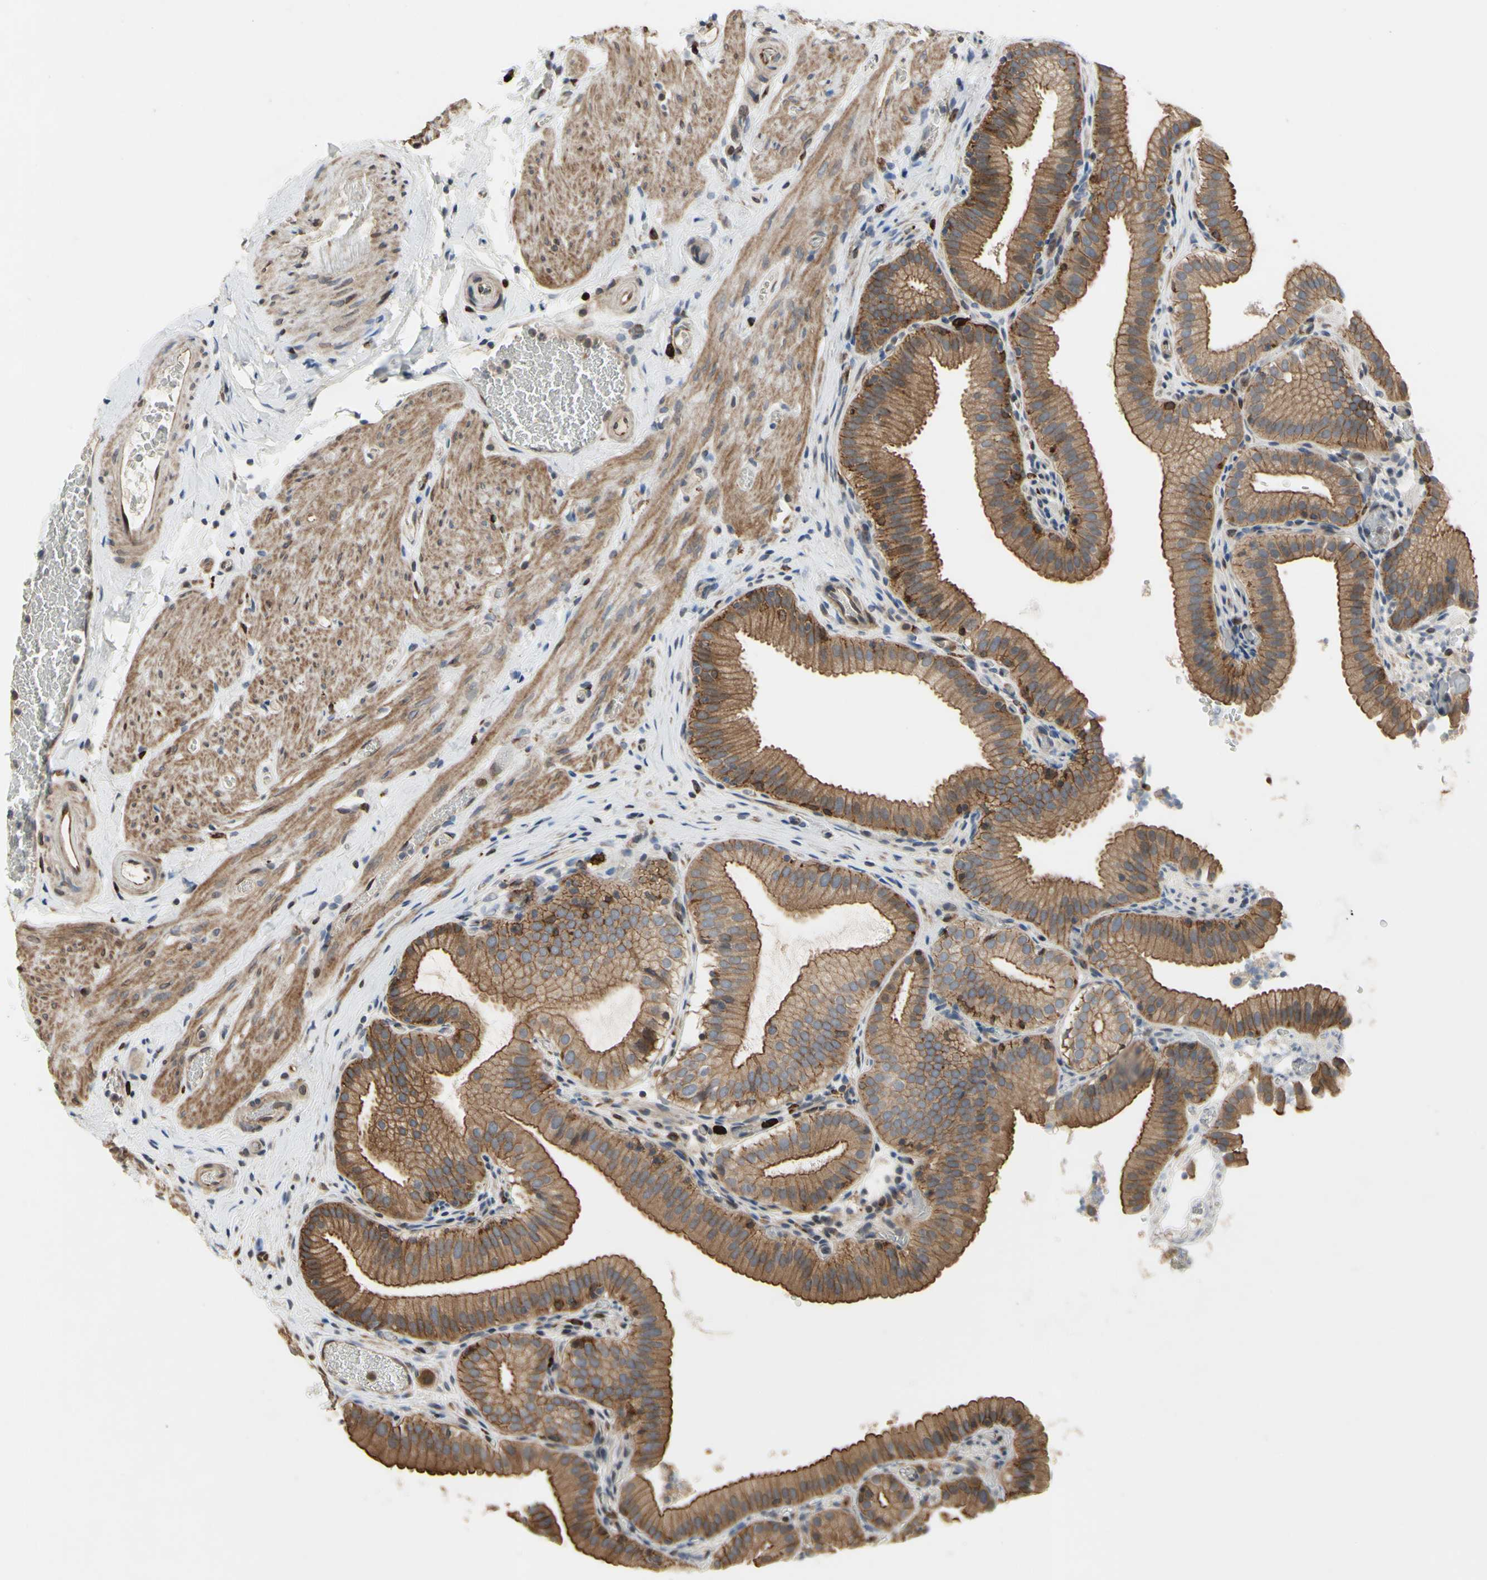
{"staining": {"intensity": "moderate", "quantity": ">75%", "location": "cytoplasmic/membranous"}, "tissue": "gallbladder", "cell_type": "Glandular cells", "image_type": "normal", "snomed": [{"axis": "morphology", "description": "Normal tissue, NOS"}, {"axis": "topography", "description": "Gallbladder"}], "caption": "Immunohistochemistry (IHC) (DAB (3,3'-diaminobenzidine)) staining of normal human gallbladder reveals moderate cytoplasmic/membranous protein expression in approximately >75% of glandular cells.", "gene": "PLXNA2", "patient": {"sex": "male", "age": 54}}